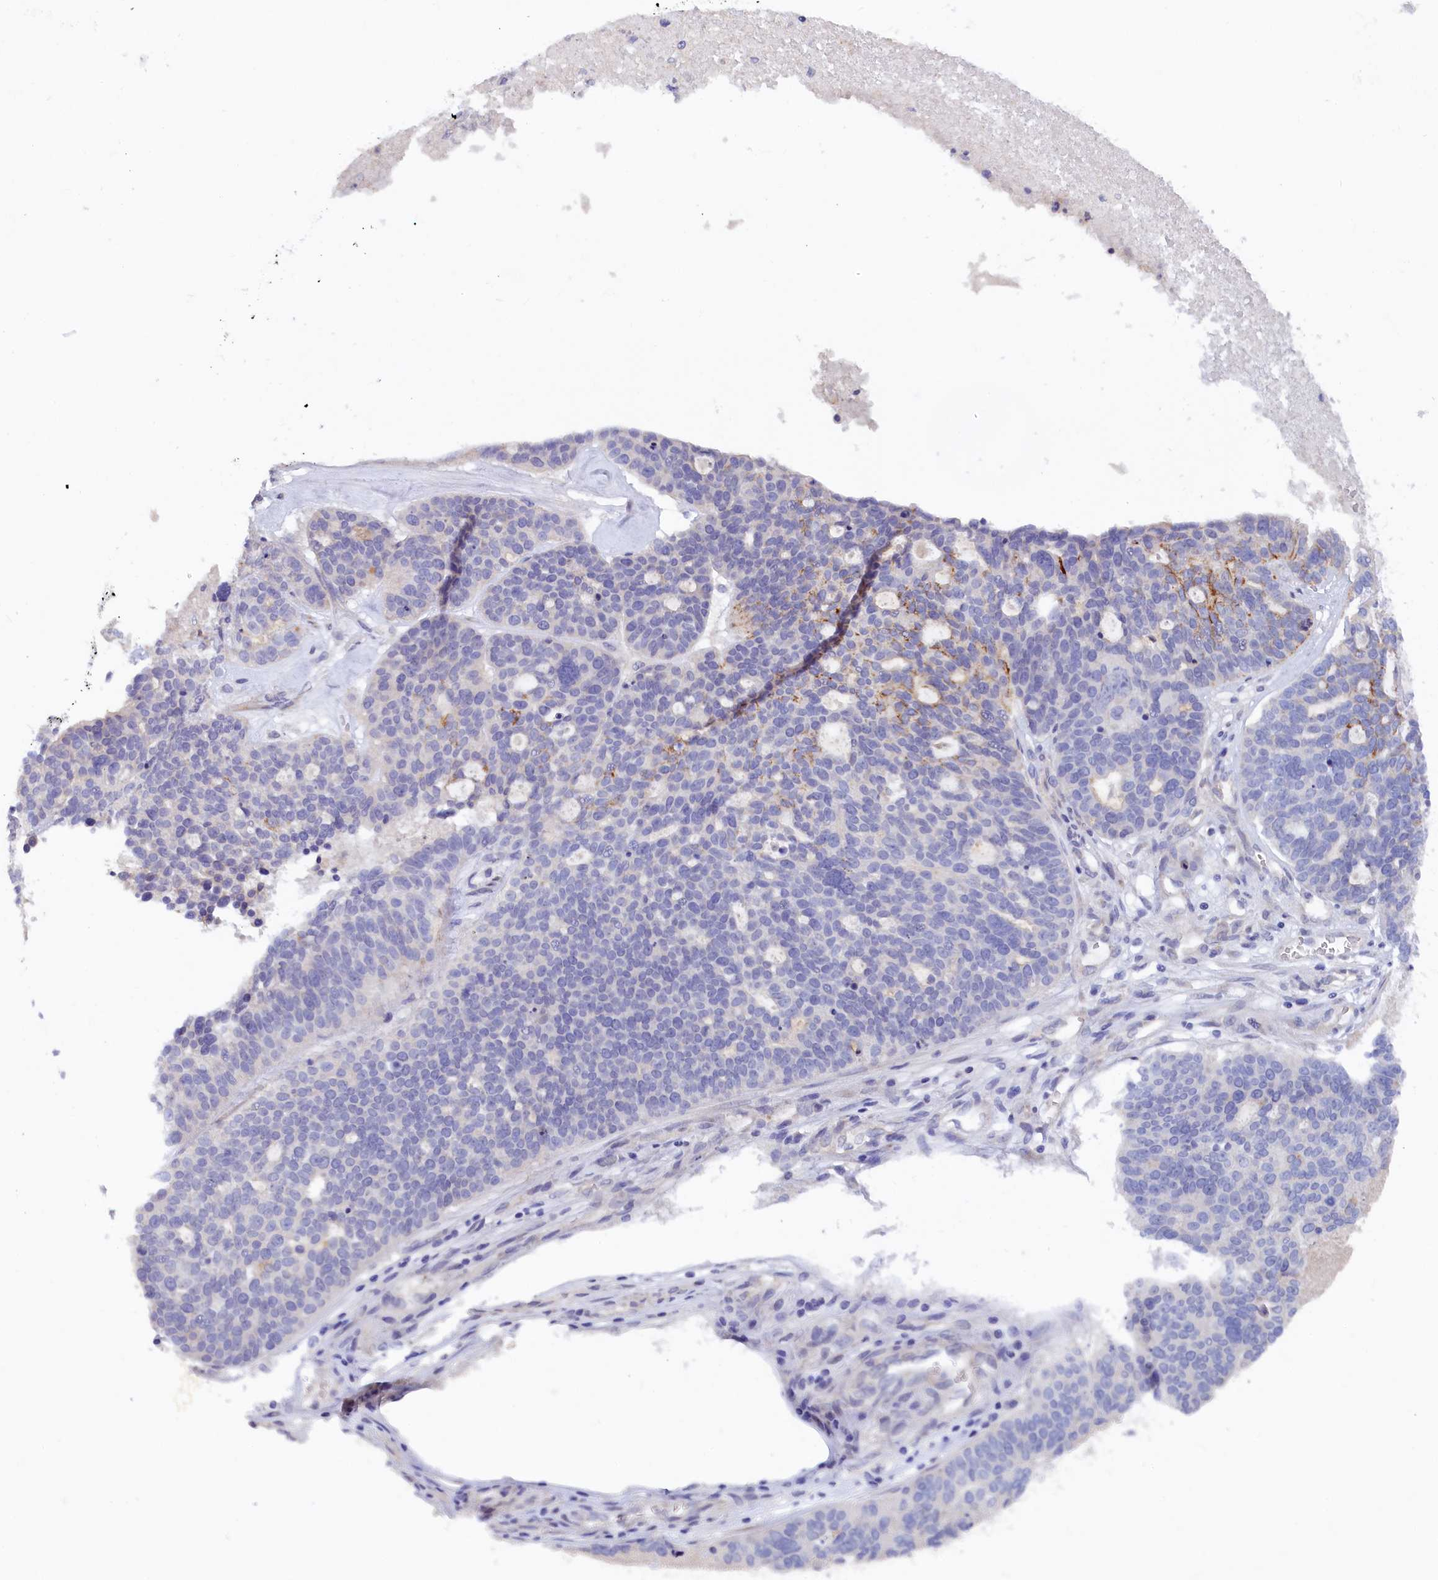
{"staining": {"intensity": "negative", "quantity": "none", "location": "none"}, "tissue": "ovarian cancer", "cell_type": "Tumor cells", "image_type": "cancer", "snomed": [{"axis": "morphology", "description": "Cystadenocarcinoma, serous, NOS"}, {"axis": "topography", "description": "Ovary"}], "caption": "Human ovarian cancer (serous cystadenocarcinoma) stained for a protein using IHC exhibits no positivity in tumor cells.", "gene": "ZSWIM4", "patient": {"sex": "female", "age": 59}}